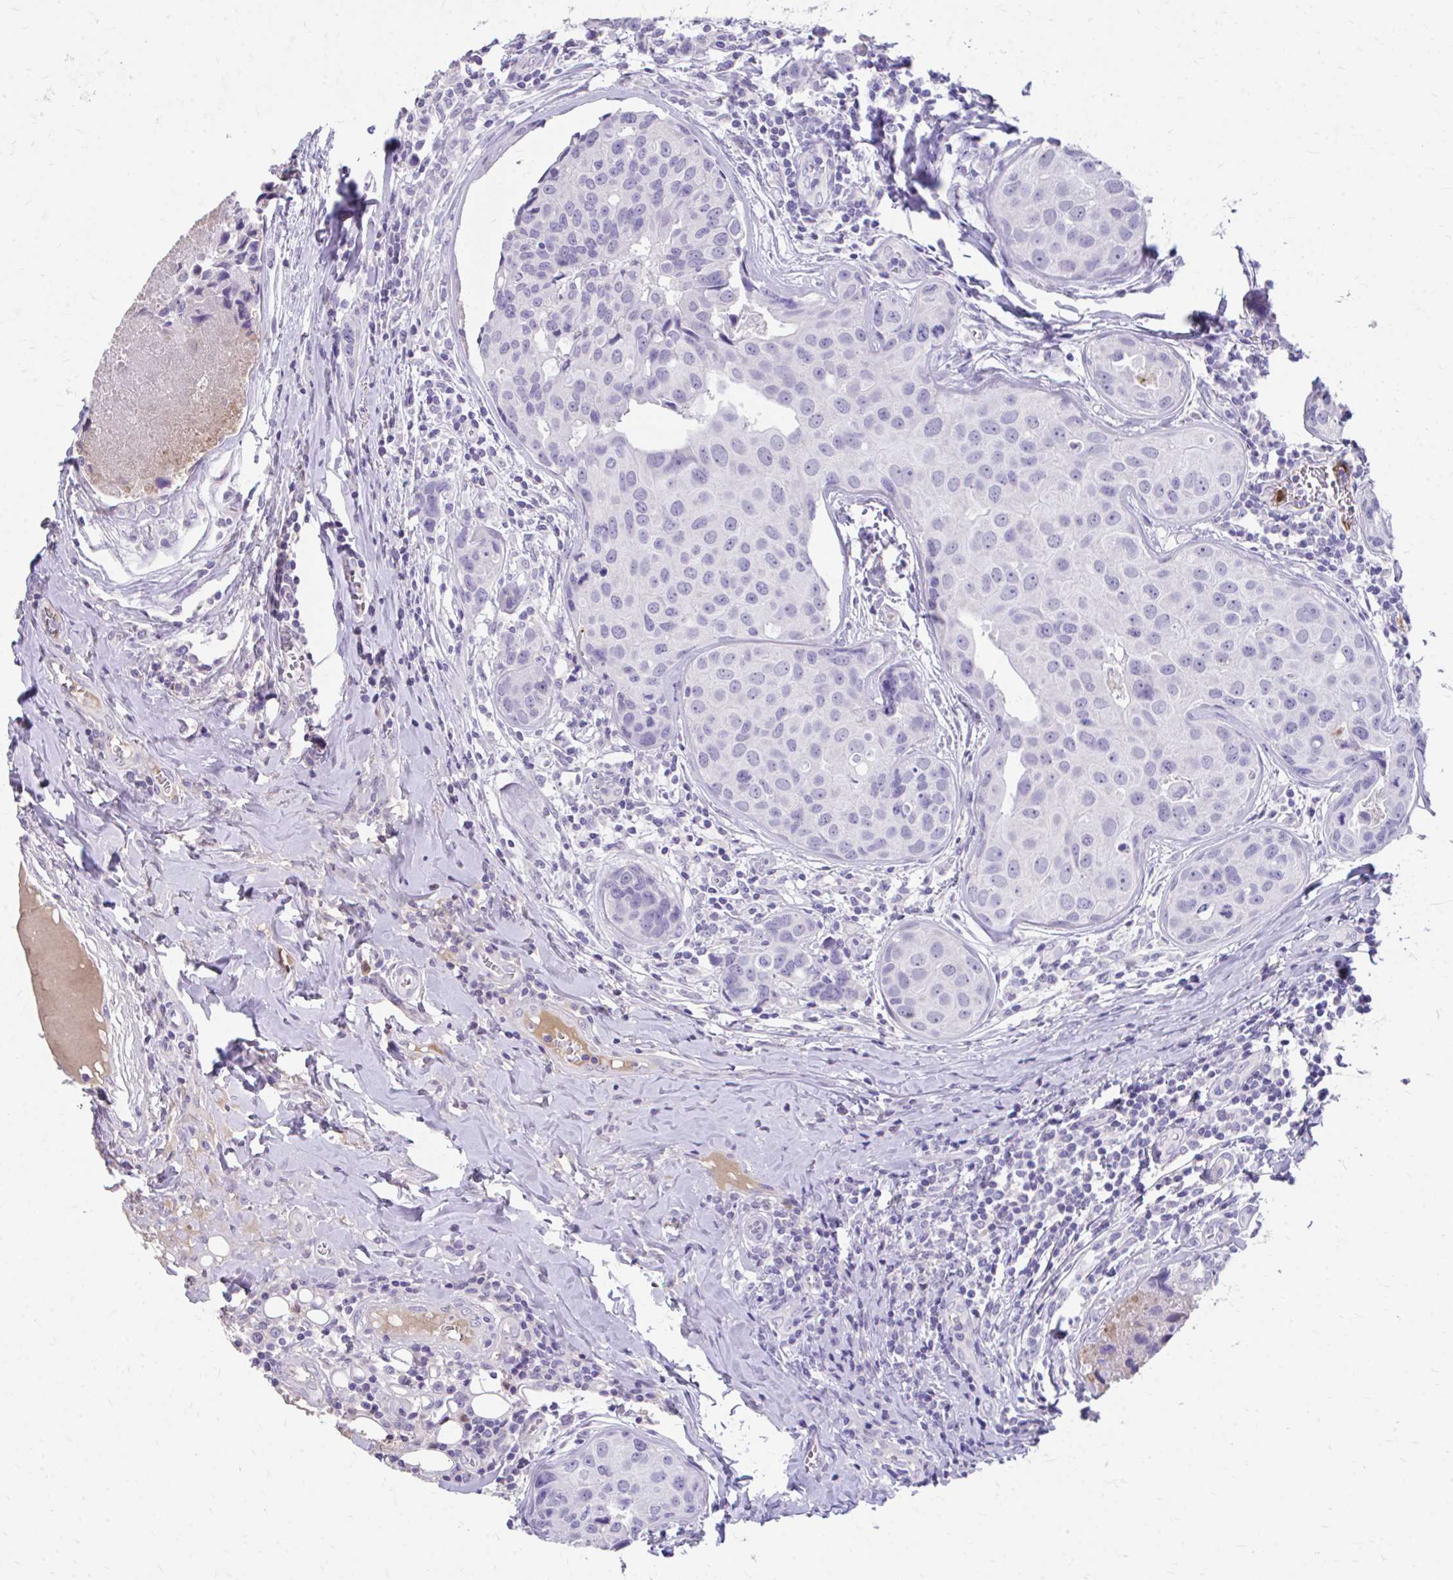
{"staining": {"intensity": "negative", "quantity": "none", "location": "none"}, "tissue": "breast cancer", "cell_type": "Tumor cells", "image_type": "cancer", "snomed": [{"axis": "morphology", "description": "Duct carcinoma"}, {"axis": "topography", "description": "Breast"}], "caption": "A micrograph of invasive ductal carcinoma (breast) stained for a protein displays no brown staining in tumor cells.", "gene": "CFH", "patient": {"sex": "female", "age": 24}}